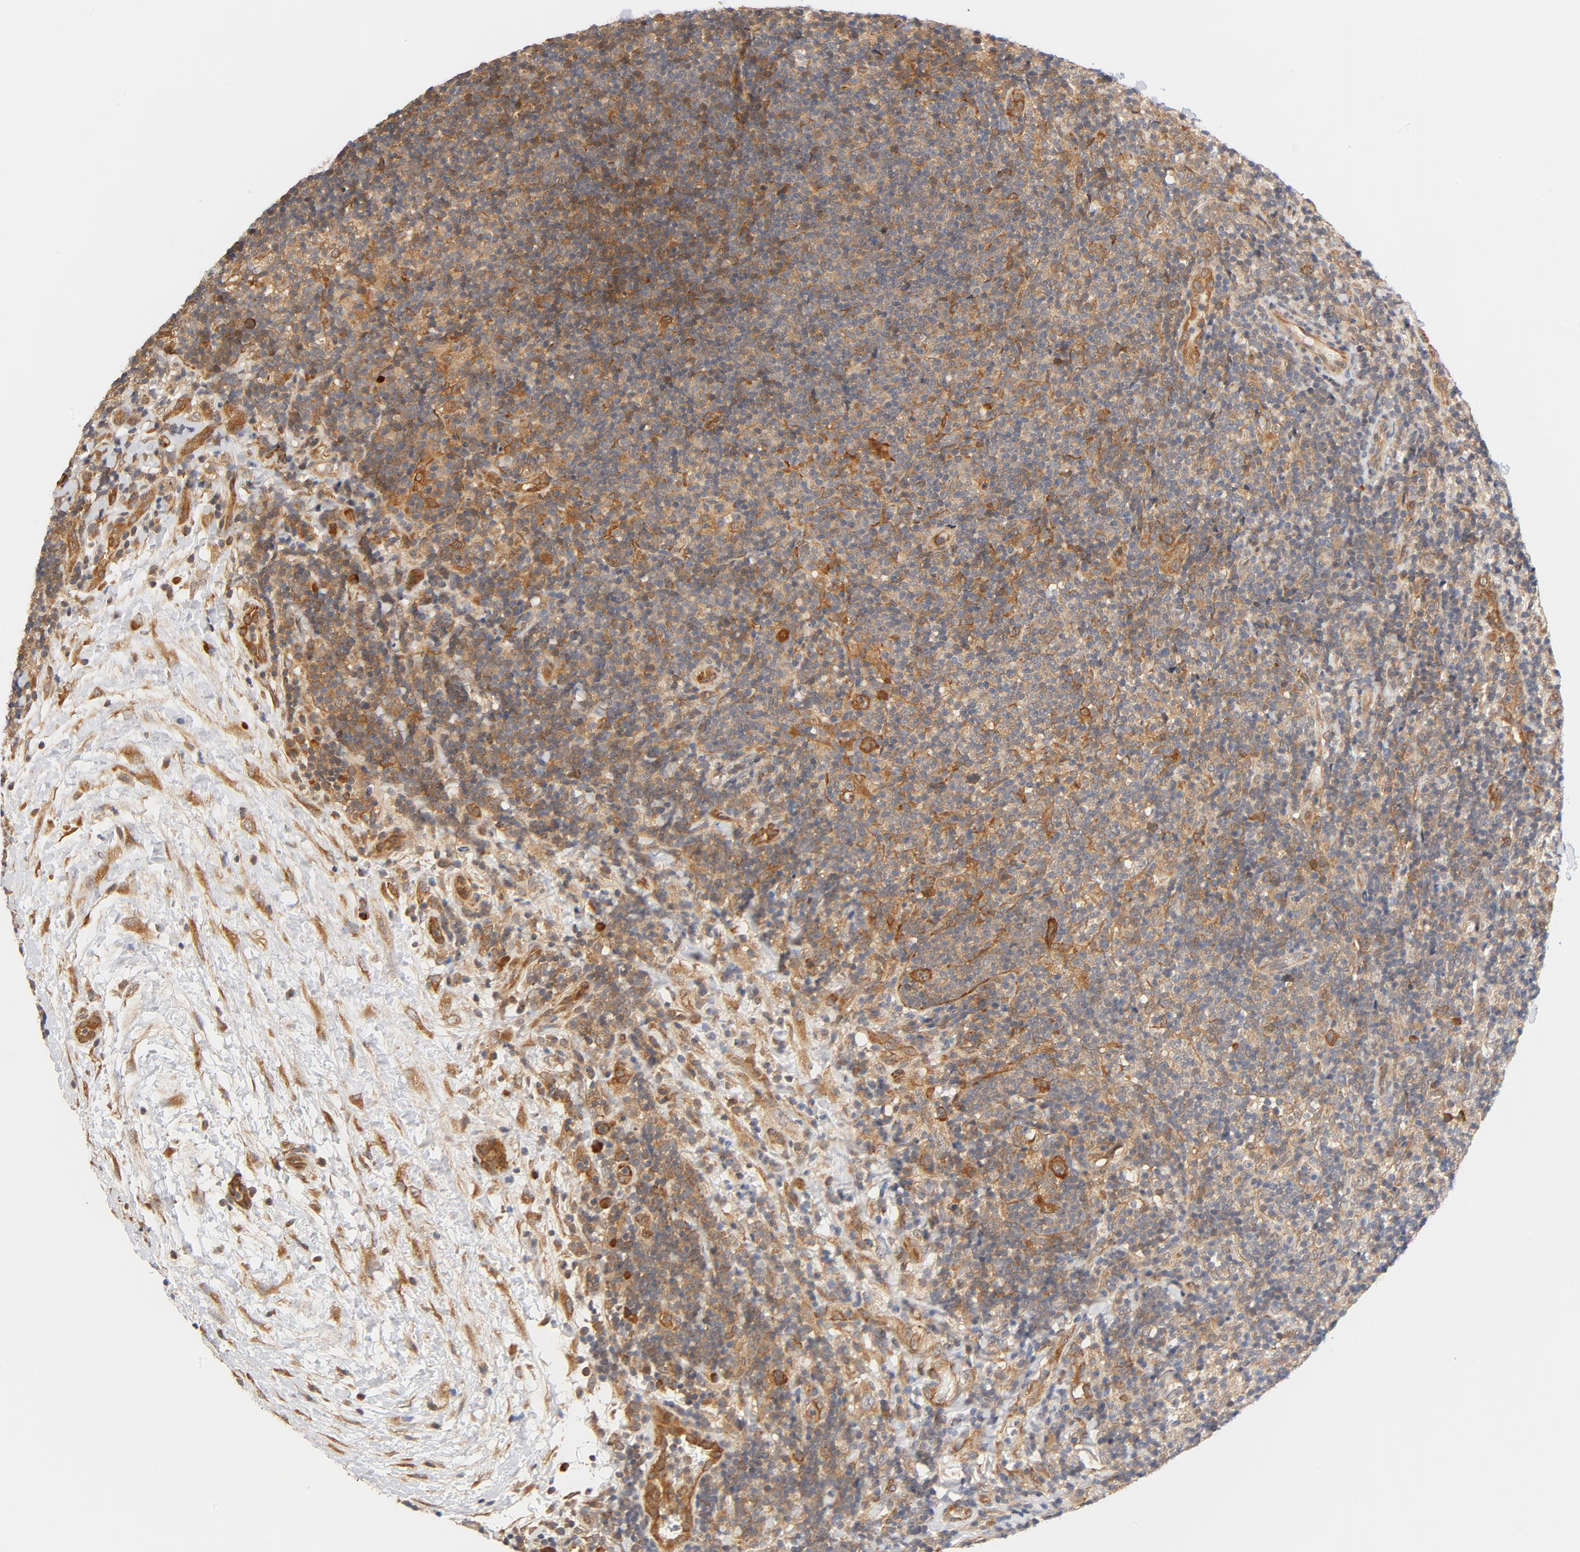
{"staining": {"intensity": "moderate", "quantity": ">75%", "location": "cytoplasmic/membranous"}, "tissue": "lymphoma", "cell_type": "Tumor cells", "image_type": "cancer", "snomed": [{"axis": "morphology", "description": "Malignant lymphoma, non-Hodgkin's type, Low grade"}, {"axis": "topography", "description": "Lymph node"}], "caption": "Lymphoma stained with a brown dye shows moderate cytoplasmic/membranous positive expression in approximately >75% of tumor cells.", "gene": "EIF4E", "patient": {"sex": "female", "age": 76}}